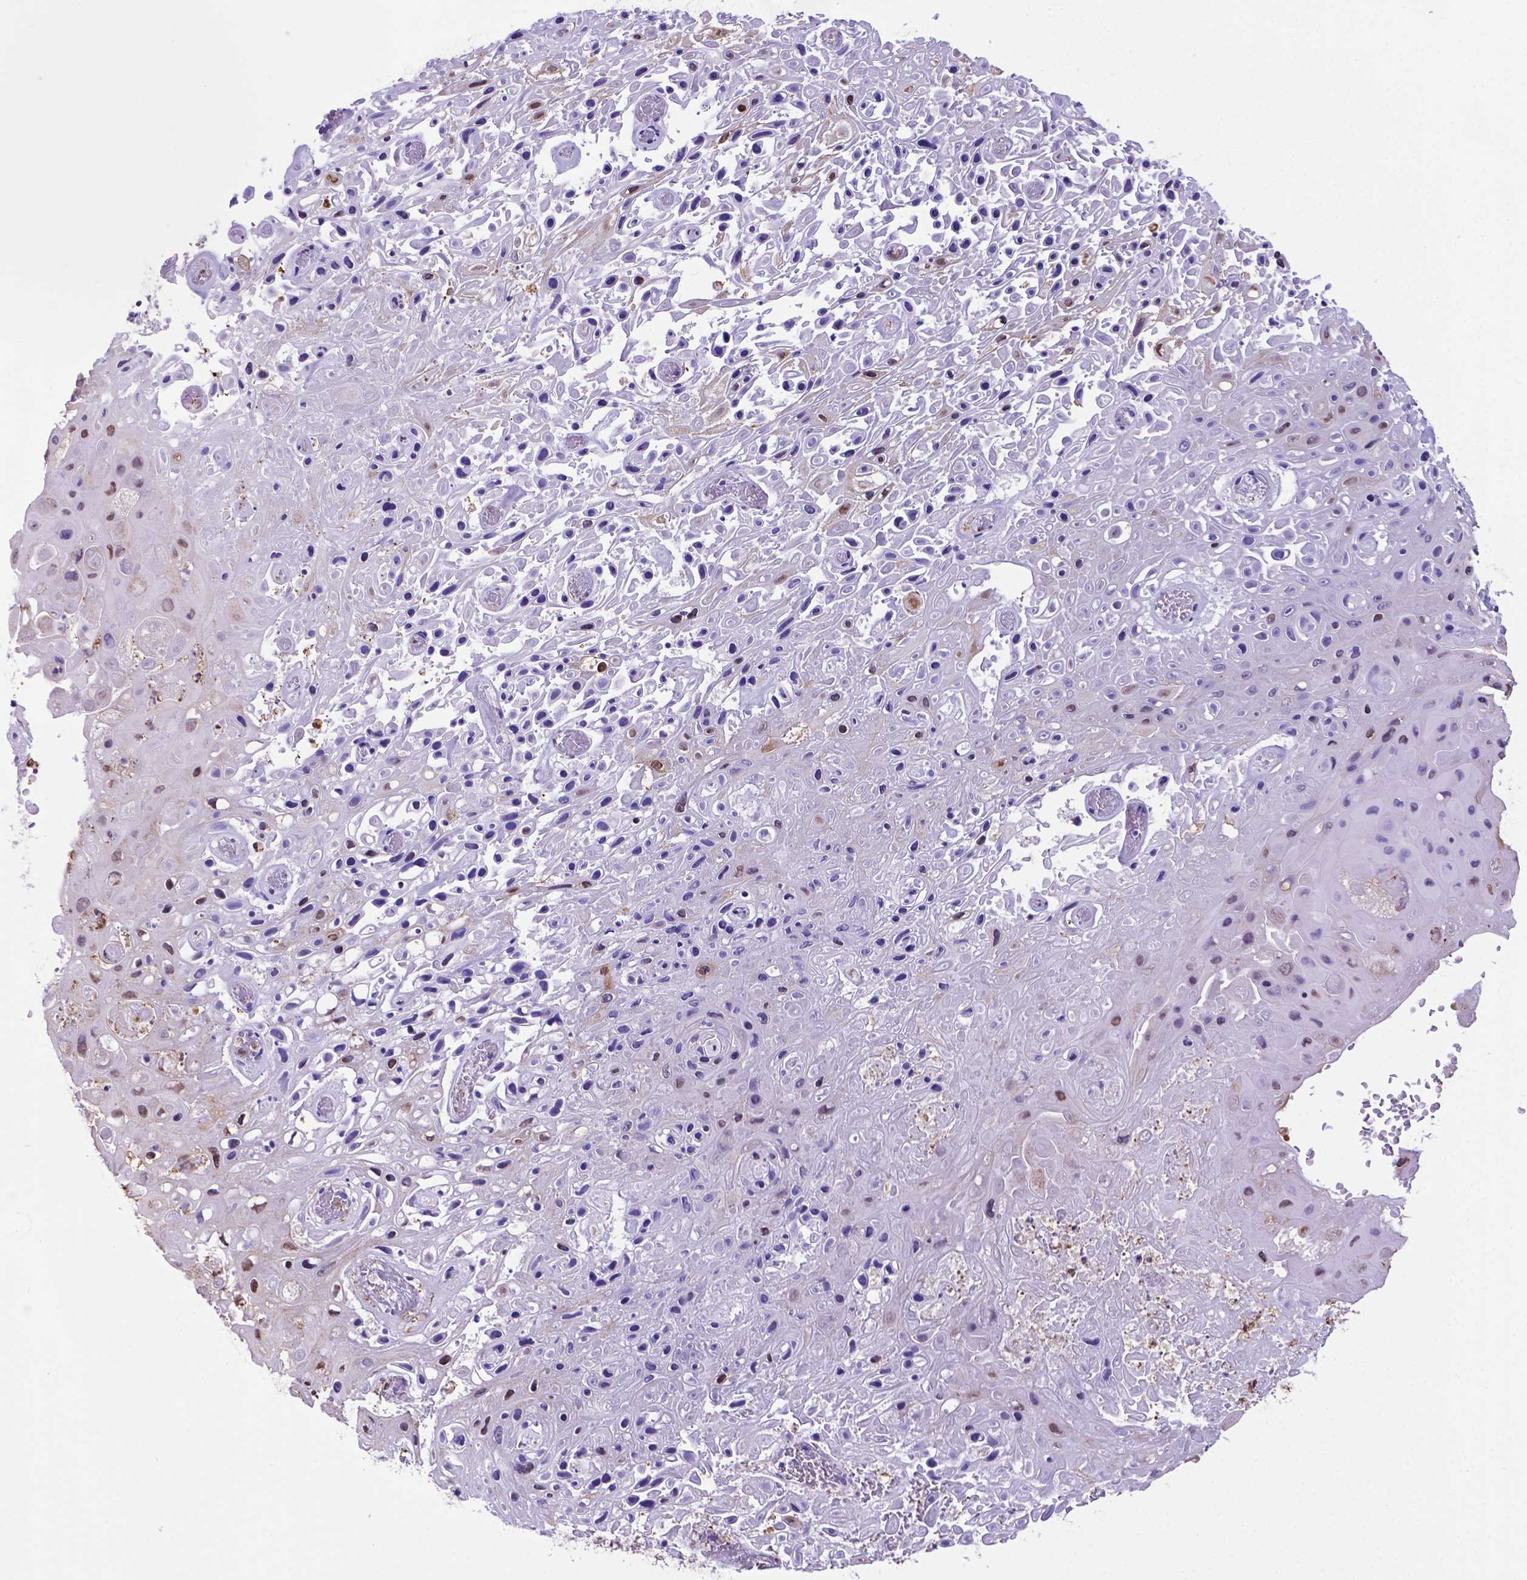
{"staining": {"intensity": "moderate", "quantity": "<25%", "location": "nuclear"}, "tissue": "skin cancer", "cell_type": "Tumor cells", "image_type": "cancer", "snomed": [{"axis": "morphology", "description": "Squamous cell carcinoma, NOS"}, {"axis": "topography", "description": "Skin"}], "caption": "High-magnification brightfield microscopy of skin squamous cell carcinoma stained with DAB (3,3'-diaminobenzidine) (brown) and counterstained with hematoxylin (blue). tumor cells exhibit moderate nuclear expression is identified in approximately<25% of cells. (DAB IHC, brown staining for protein, blue staining for nuclei).", "gene": "LZTR1", "patient": {"sex": "male", "age": 82}}